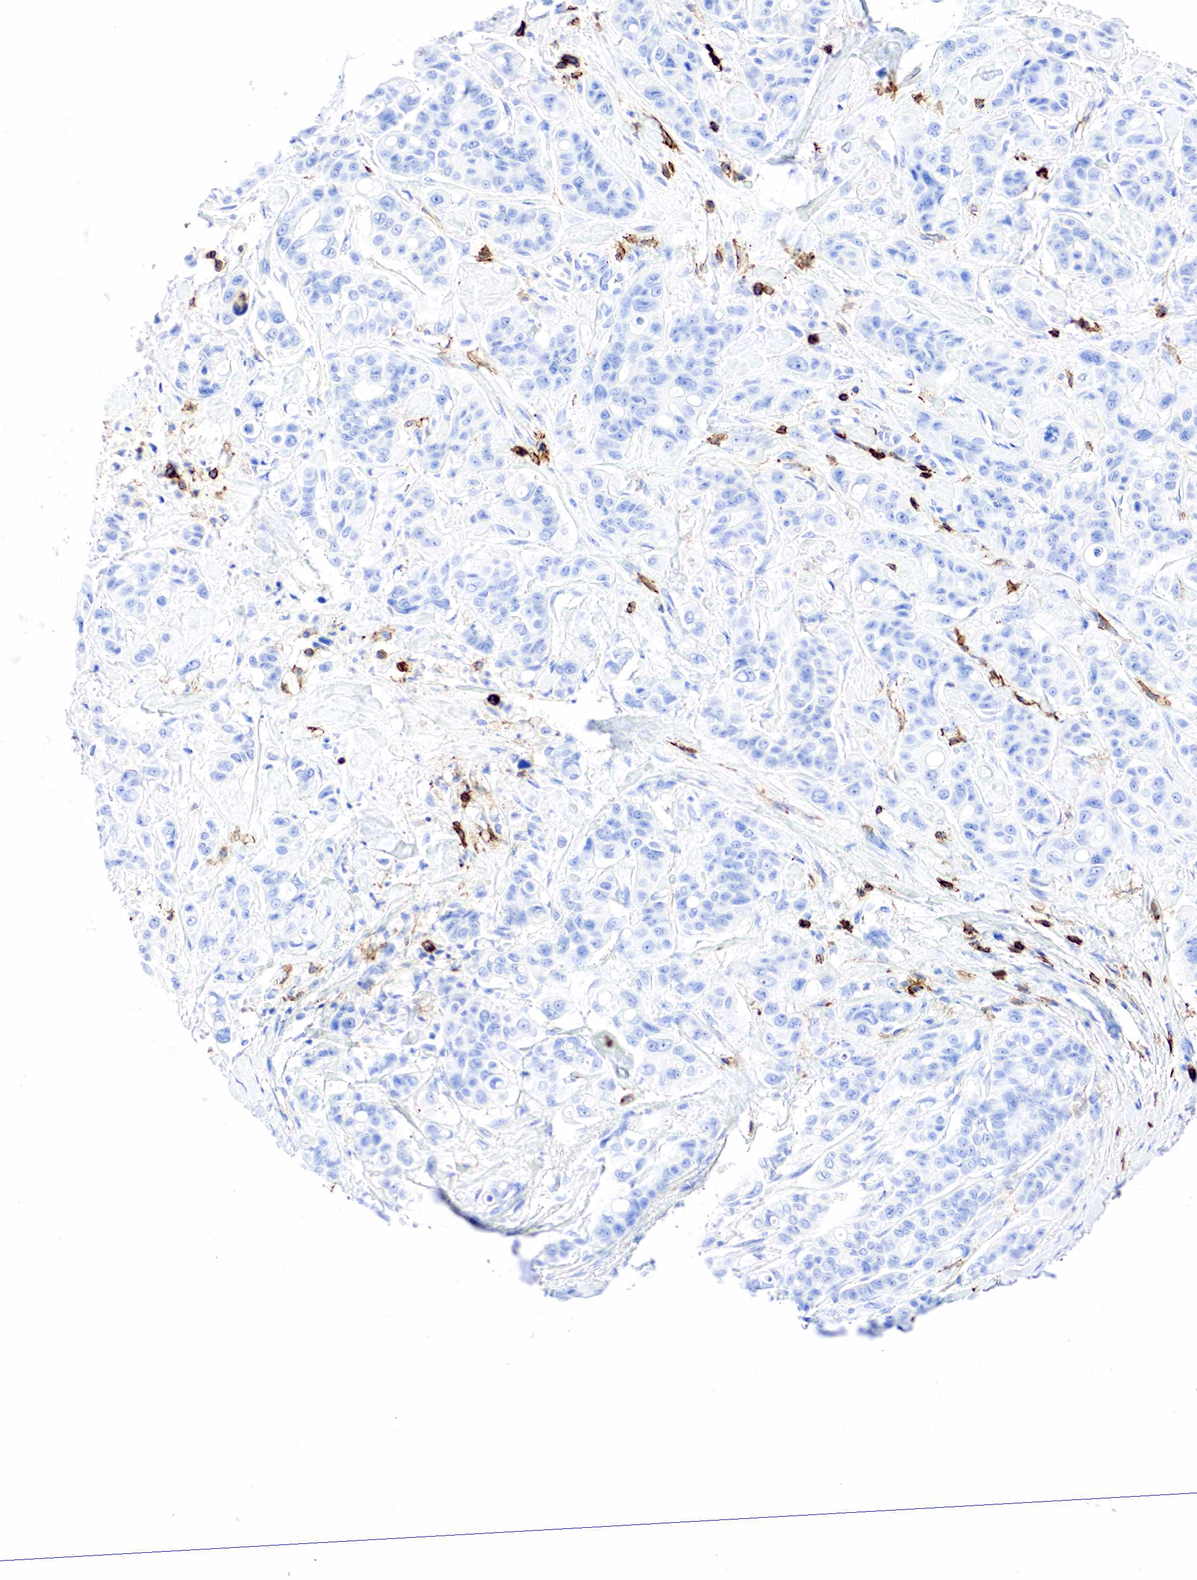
{"staining": {"intensity": "negative", "quantity": "none", "location": "none"}, "tissue": "colorectal cancer", "cell_type": "Tumor cells", "image_type": "cancer", "snomed": [{"axis": "morphology", "description": "Adenocarcinoma, NOS"}, {"axis": "topography", "description": "Colon"}], "caption": "Colorectal adenocarcinoma was stained to show a protein in brown. There is no significant positivity in tumor cells.", "gene": "PTPRC", "patient": {"sex": "female", "age": 70}}